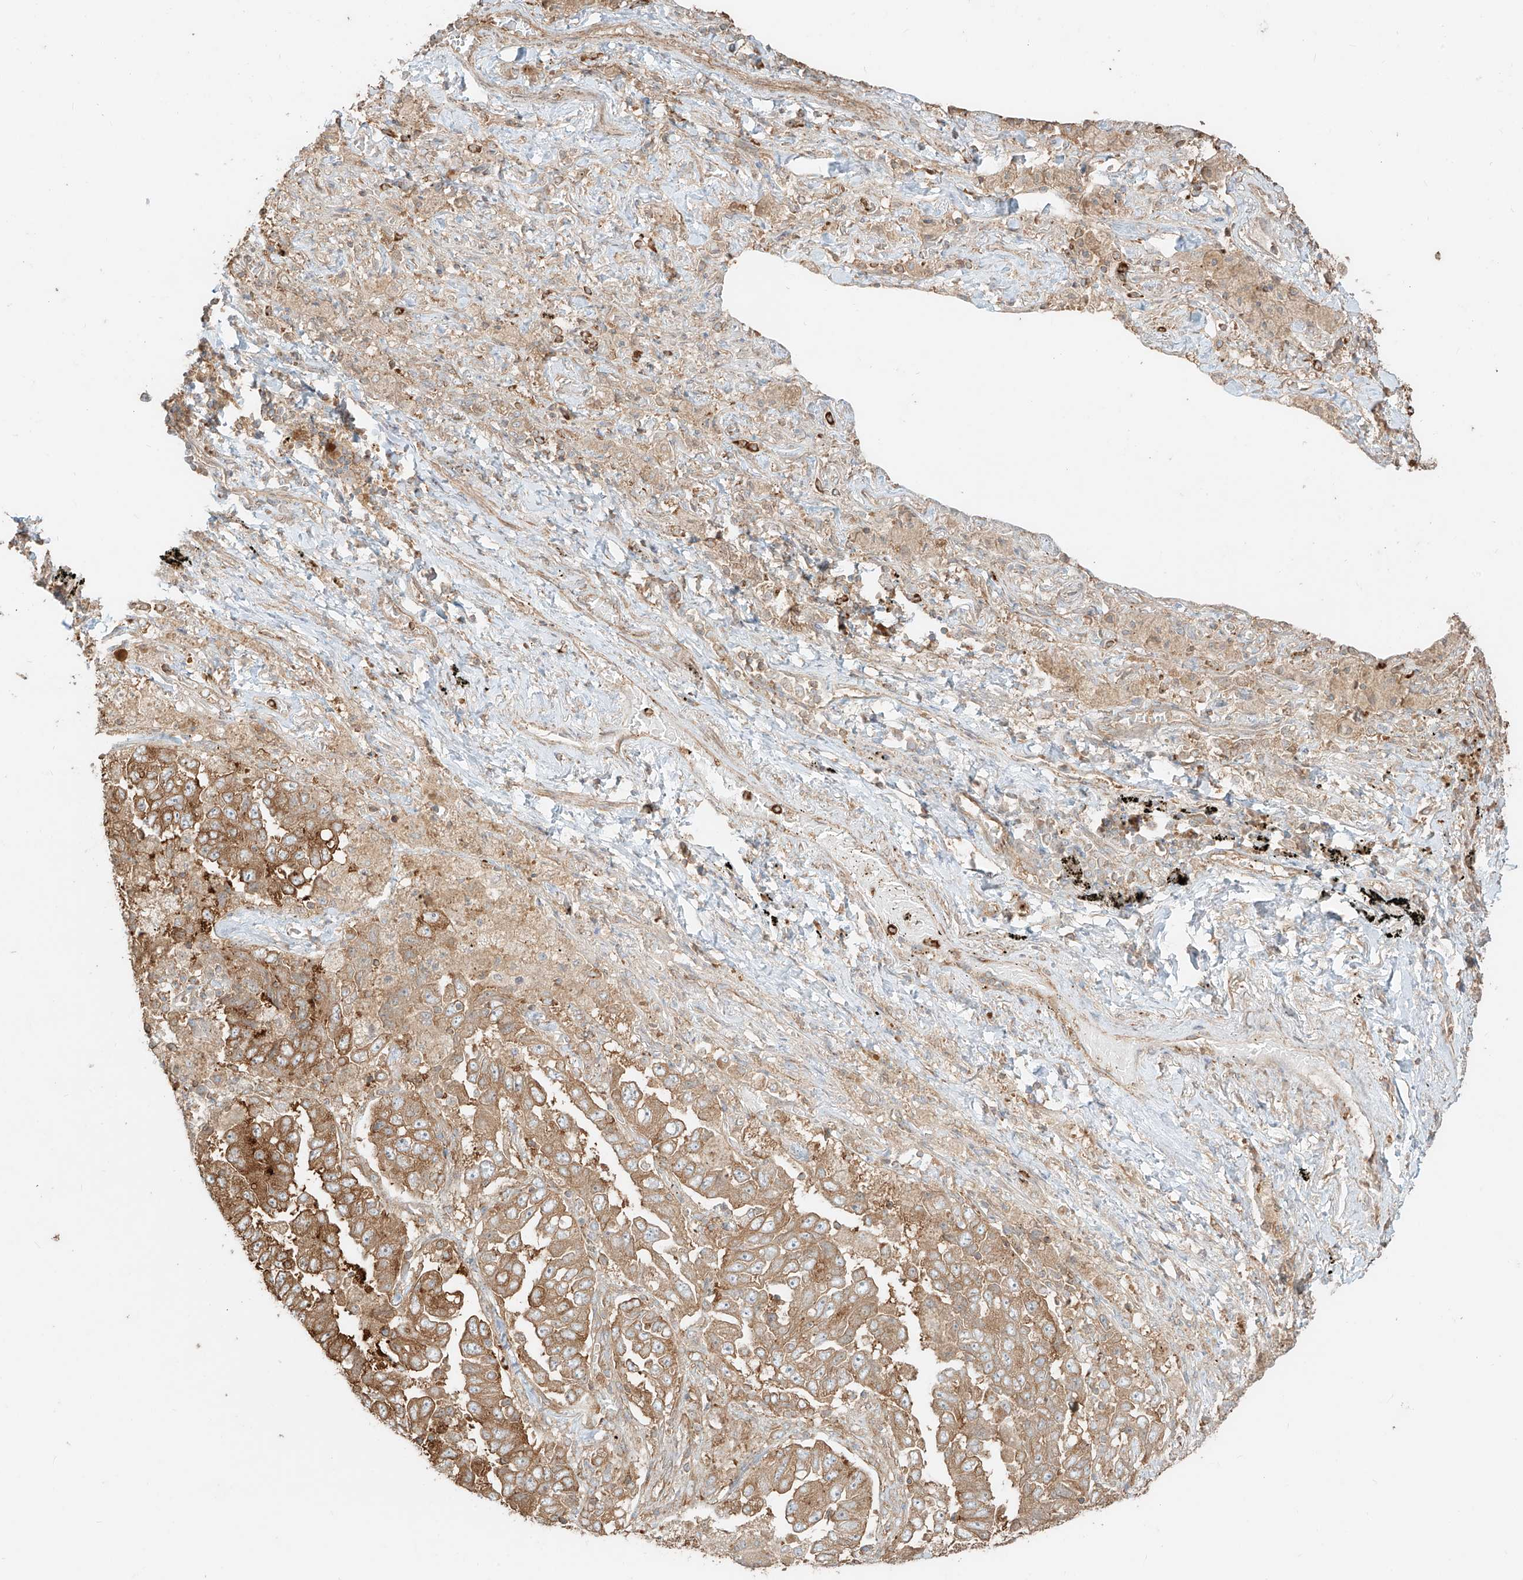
{"staining": {"intensity": "moderate", "quantity": ">75%", "location": "cytoplasmic/membranous"}, "tissue": "lung cancer", "cell_type": "Tumor cells", "image_type": "cancer", "snomed": [{"axis": "morphology", "description": "Adenocarcinoma, NOS"}, {"axis": "topography", "description": "Lung"}], "caption": "Immunohistochemistry (IHC) staining of lung cancer, which displays medium levels of moderate cytoplasmic/membranous positivity in about >75% of tumor cells indicating moderate cytoplasmic/membranous protein positivity. The staining was performed using DAB (3,3'-diaminobenzidine) (brown) for protein detection and nuclei were counterstained in hematoxylin (blue).", "gene": "CCDC115", "patient": {"sex": "female", "age": 51}}